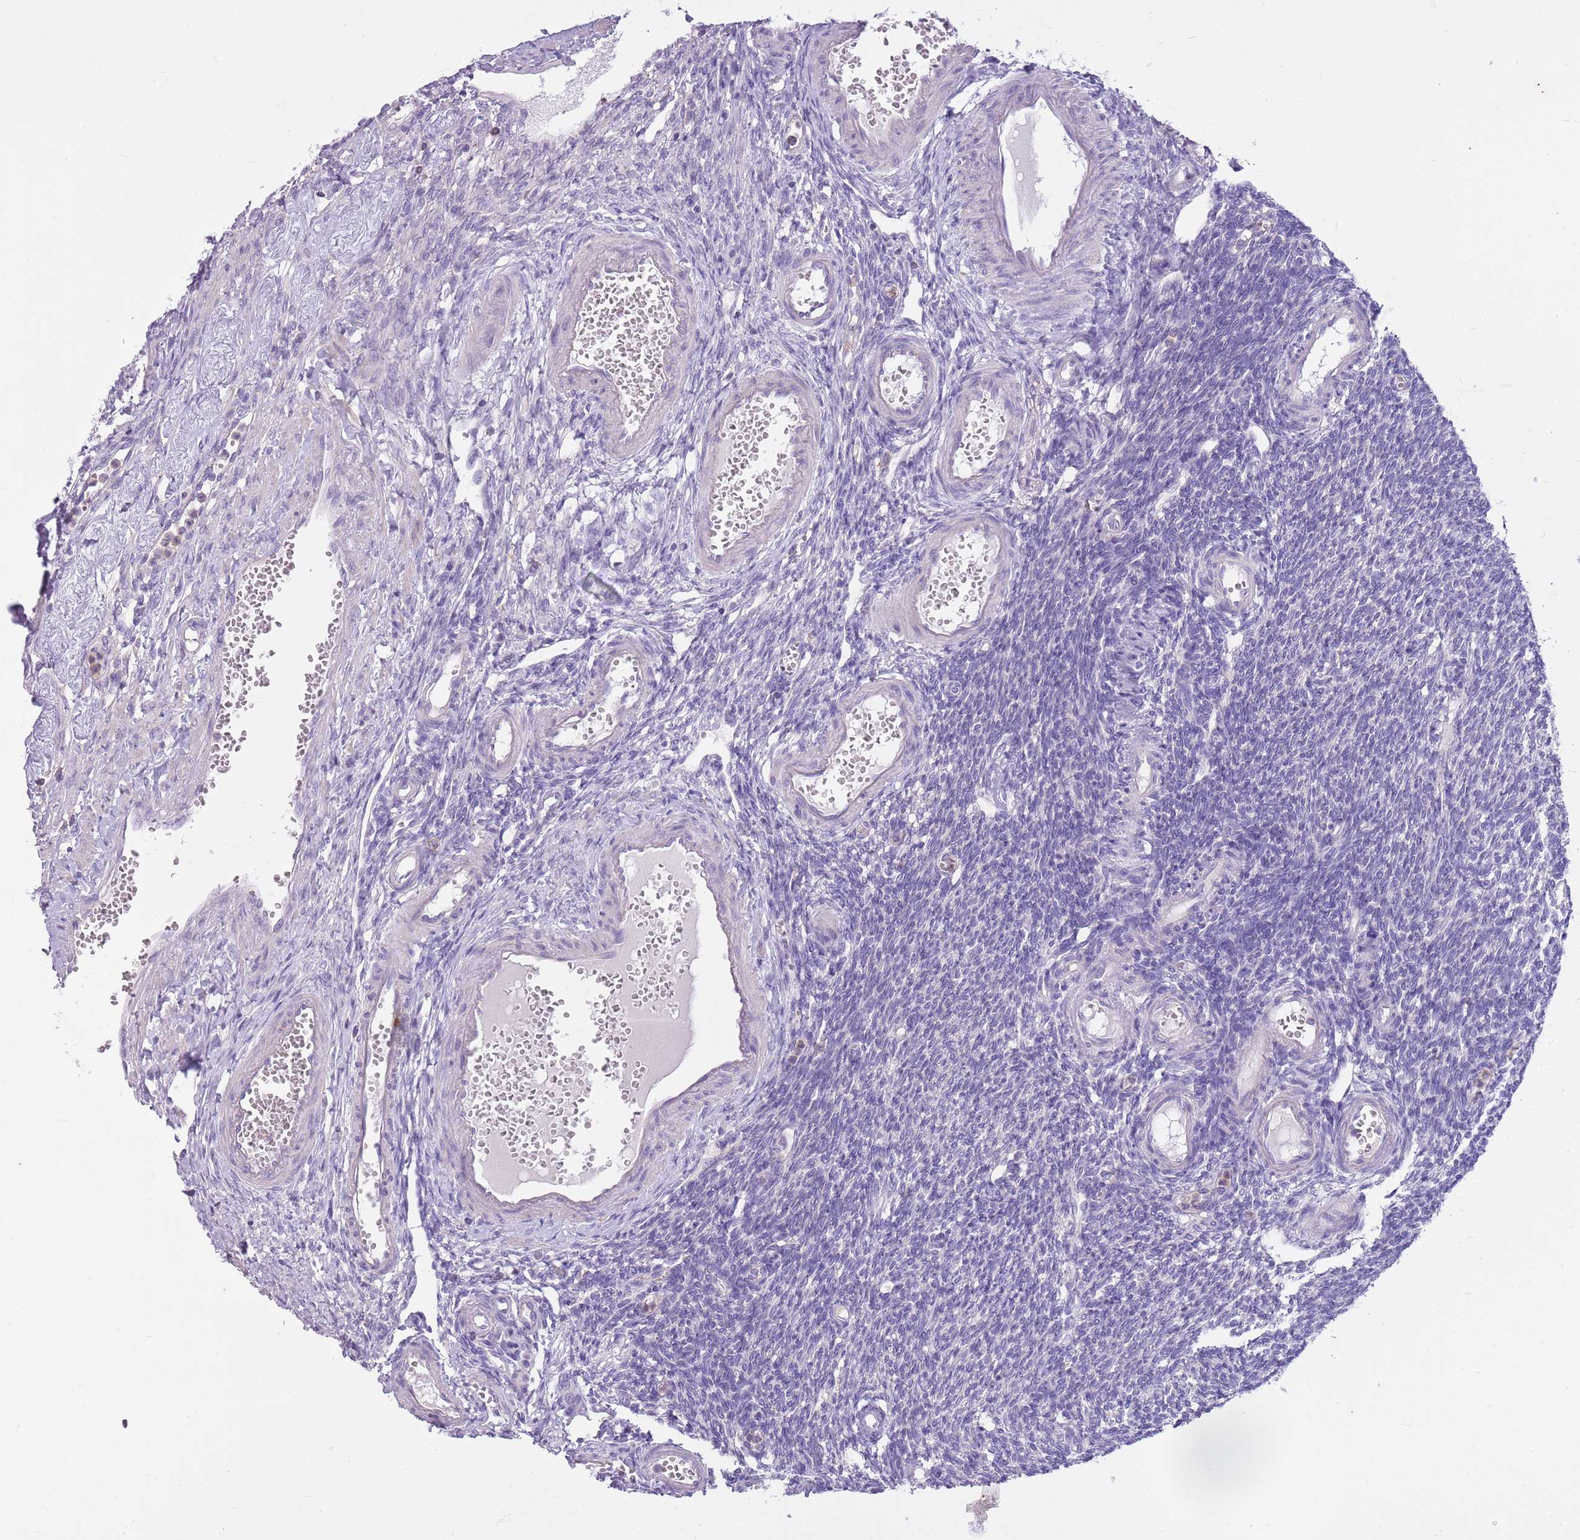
{"staining": {"intensity": "negative", "quantity": "none", "location": "none"}, "tissue": "ovary", "cell_type": "Ovarian stroma cells", "image_type": "normal", "snomed": [{"axis": "morphology", "description": "Normal tissue, NOS"}, {"axis": "morphology", "description": "Cyst, NOS"}, {"axis": "topography", "description": "Ovary"}], "caption": "Ovary stained for a protein using immunohistochemistry (IHC) exhibits no expression ovarian stroma cells.", "gene": "CNPPD1", "patient": {"sex": "female", "age": 33}}